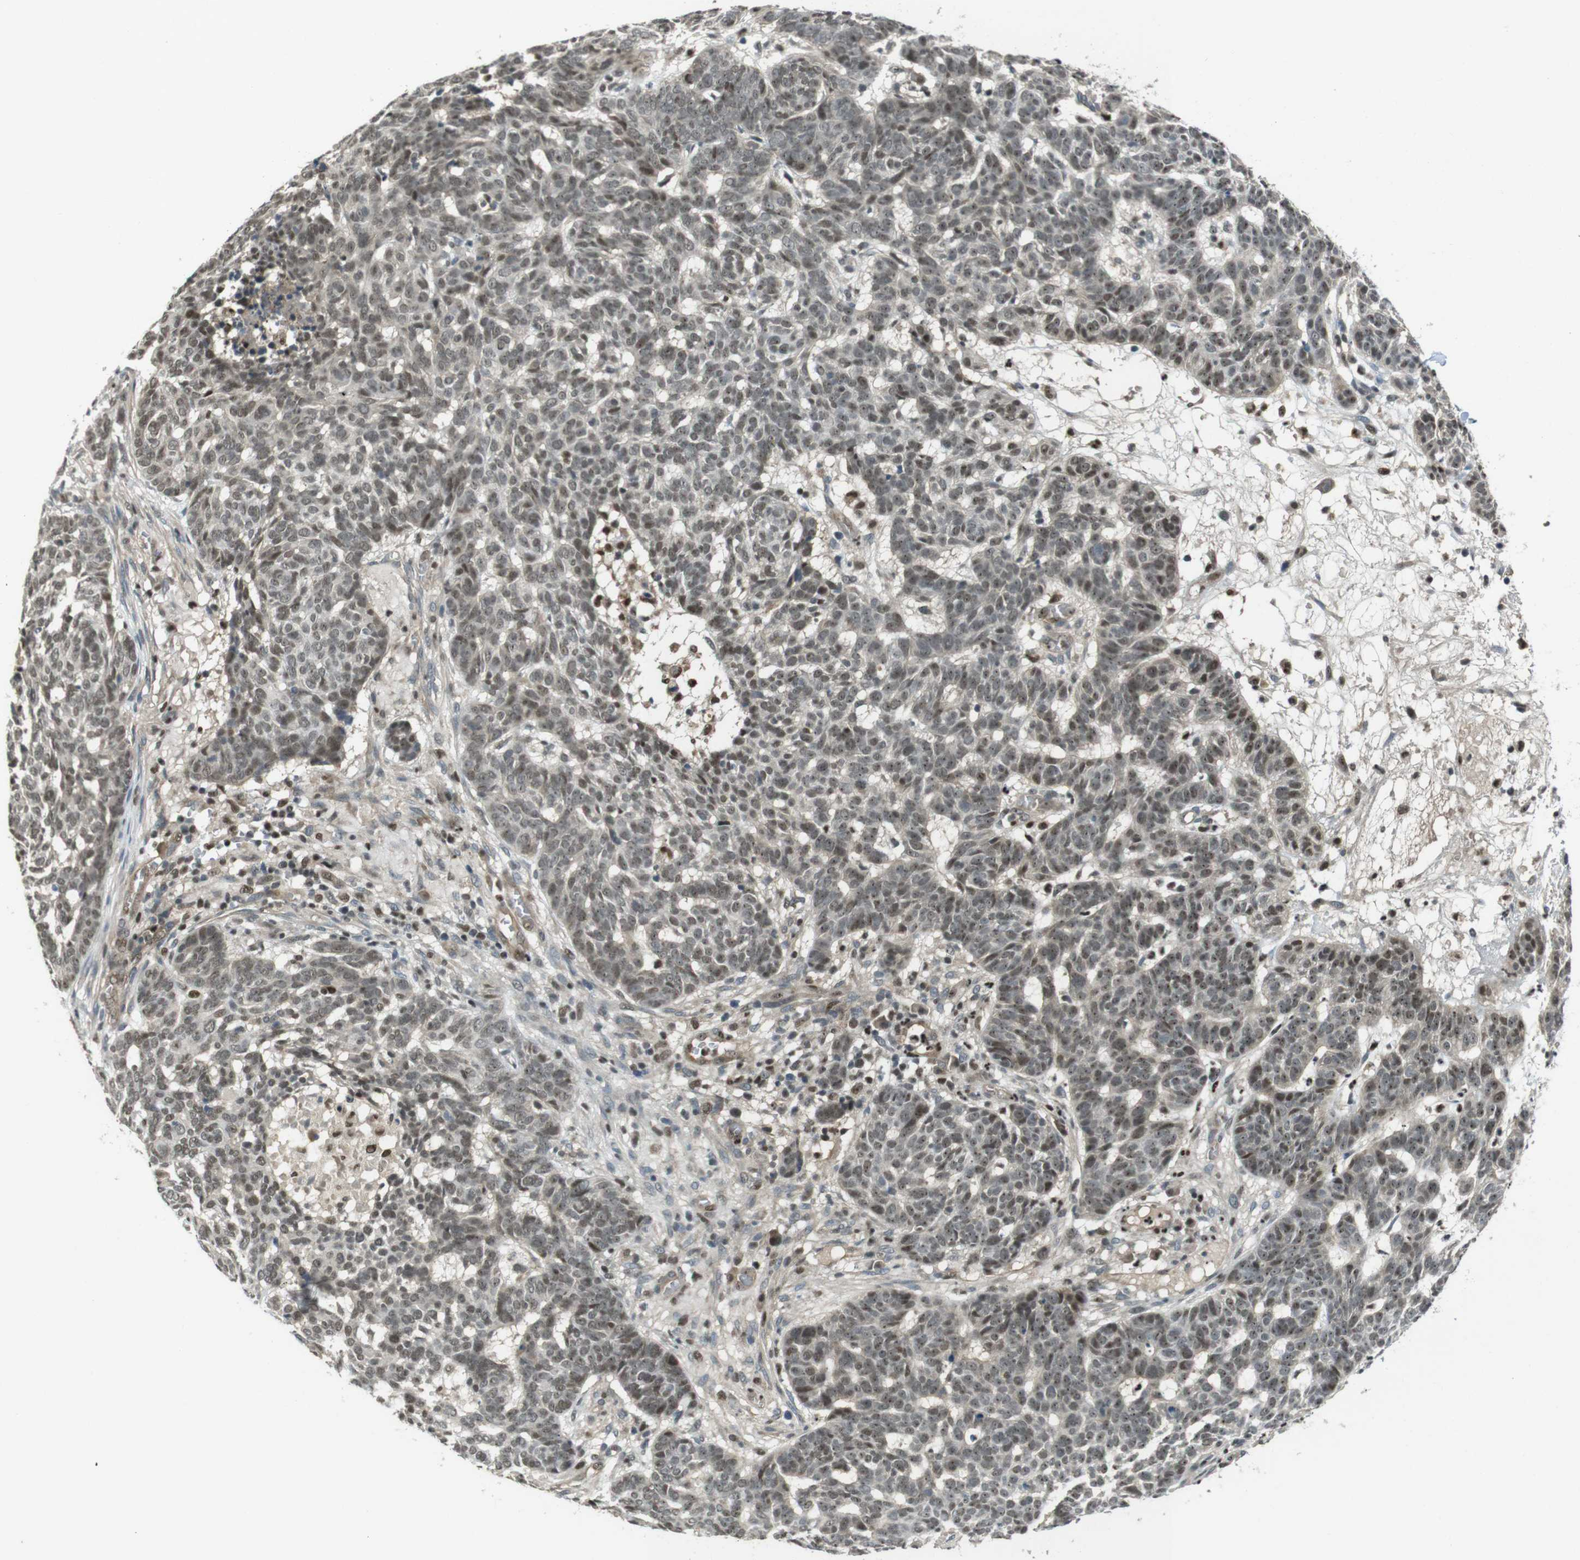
{"staining": {"intensity": "moderate", "quantity": ">75%", "location": "nuclear"}, "tissue": "skin cancer", "cell_type": "Tumor cells", "image_type": "cancer", "snomed": [{"axis": "morphology", "description": "Basal cell carcinoma"}, {"axis": "topography", "description": "Skin"}], "caption": "Skin basal cell carcinoma tissue reveals moderate nuclear staining in about >75% of tumor cells, visualized by immunohistochemistry.", "gene": "MAPKAPK5", "patient": {"sex": "male", "age": 85}}